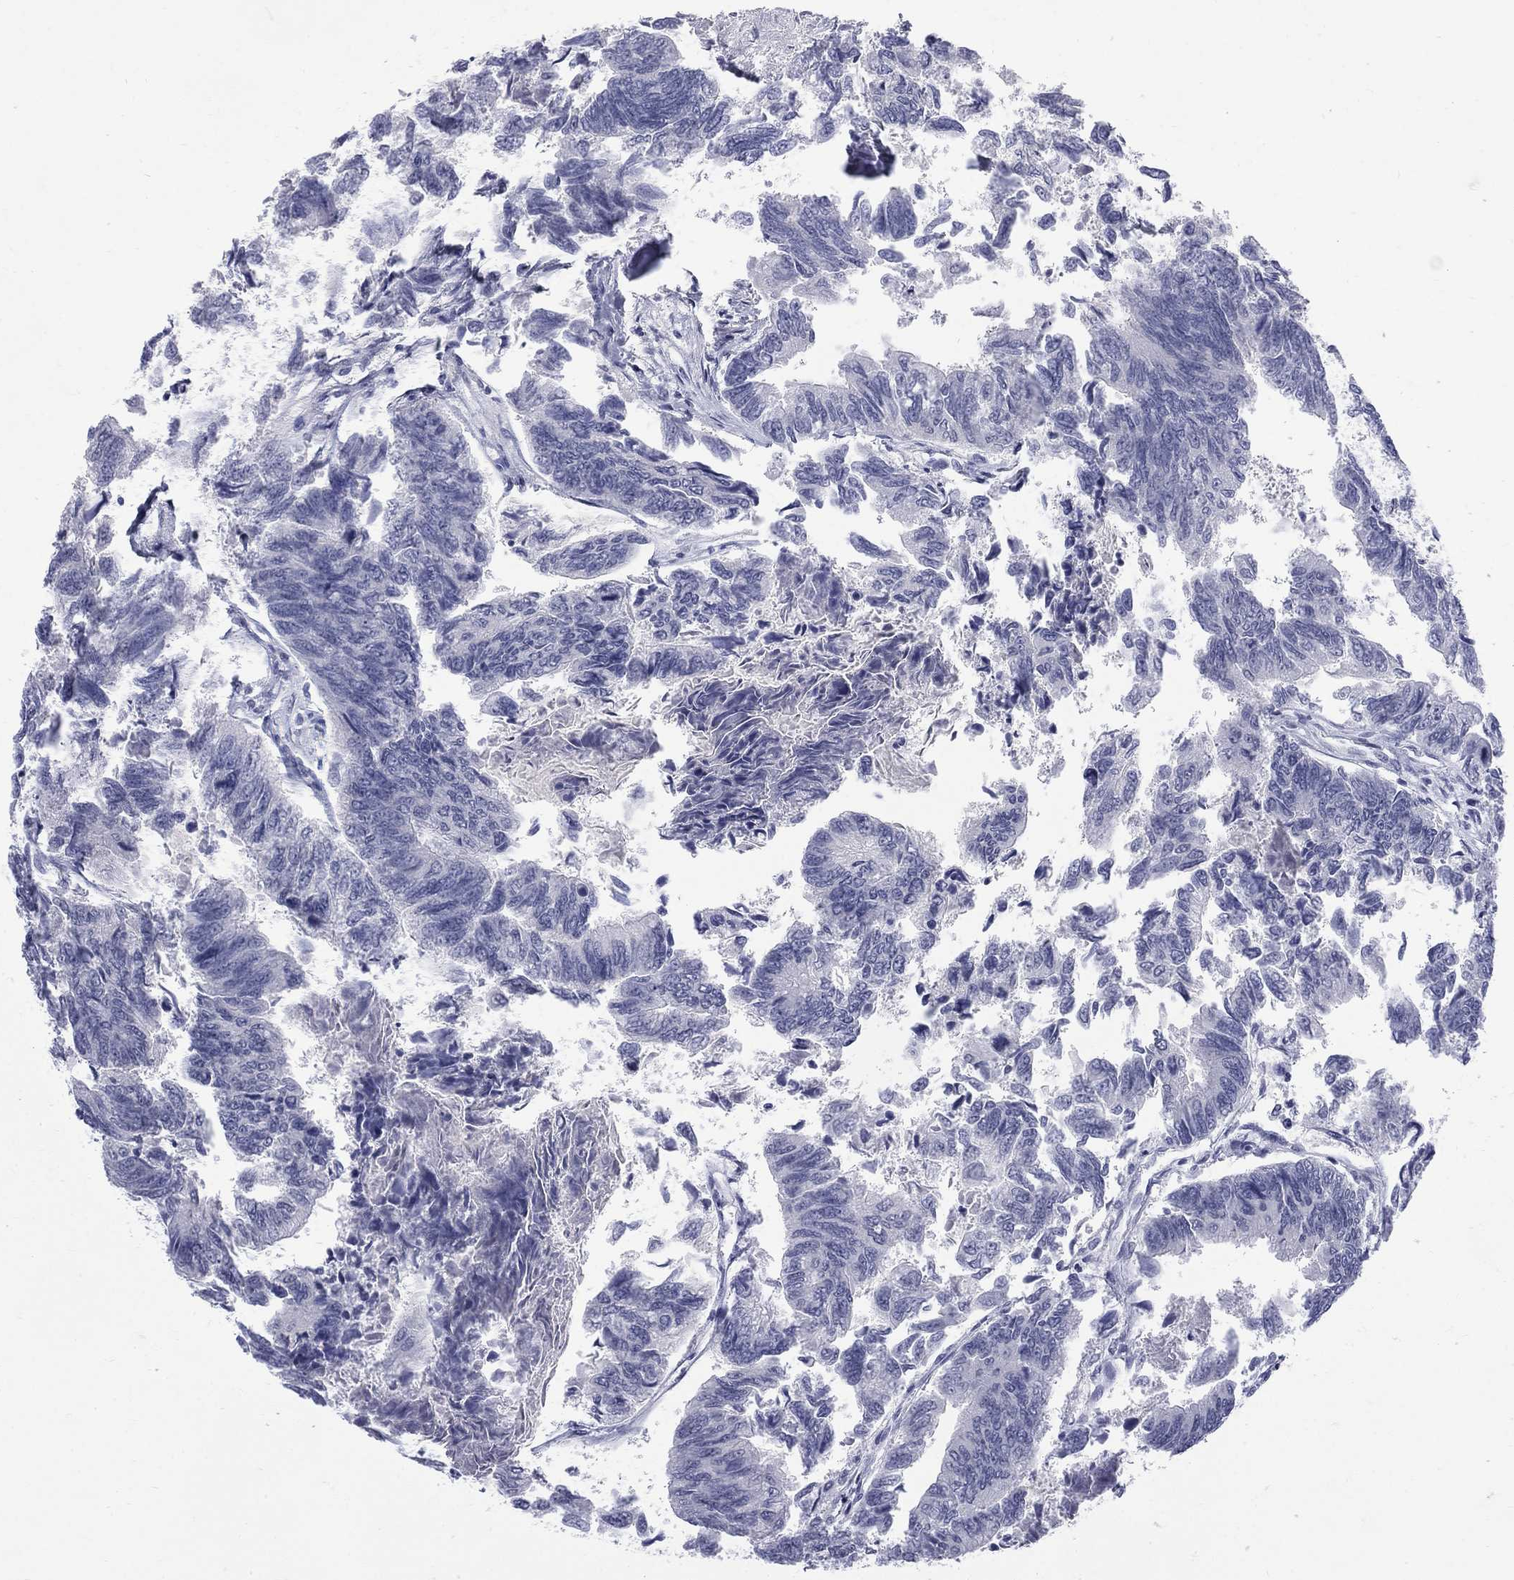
{"staining": {"intensity": "negative", "quantity": "none", "location": "none"}, "tissue": "colorectal cancer", "cell_type": "Tumor cells", "image_type": "cancer", "snomed": [{"axis": "morphology", "description": "Adenocarcinoma, NOS"}, {"axis": "topography", "description": "Colon"}], "caption": "The IHC photomicrograph has no significant expression in tumor cells of adenocarcinoma (colorectal) tissue.", "gene": "CTNND2", "patient": {"sex": "female", "age": 65}}